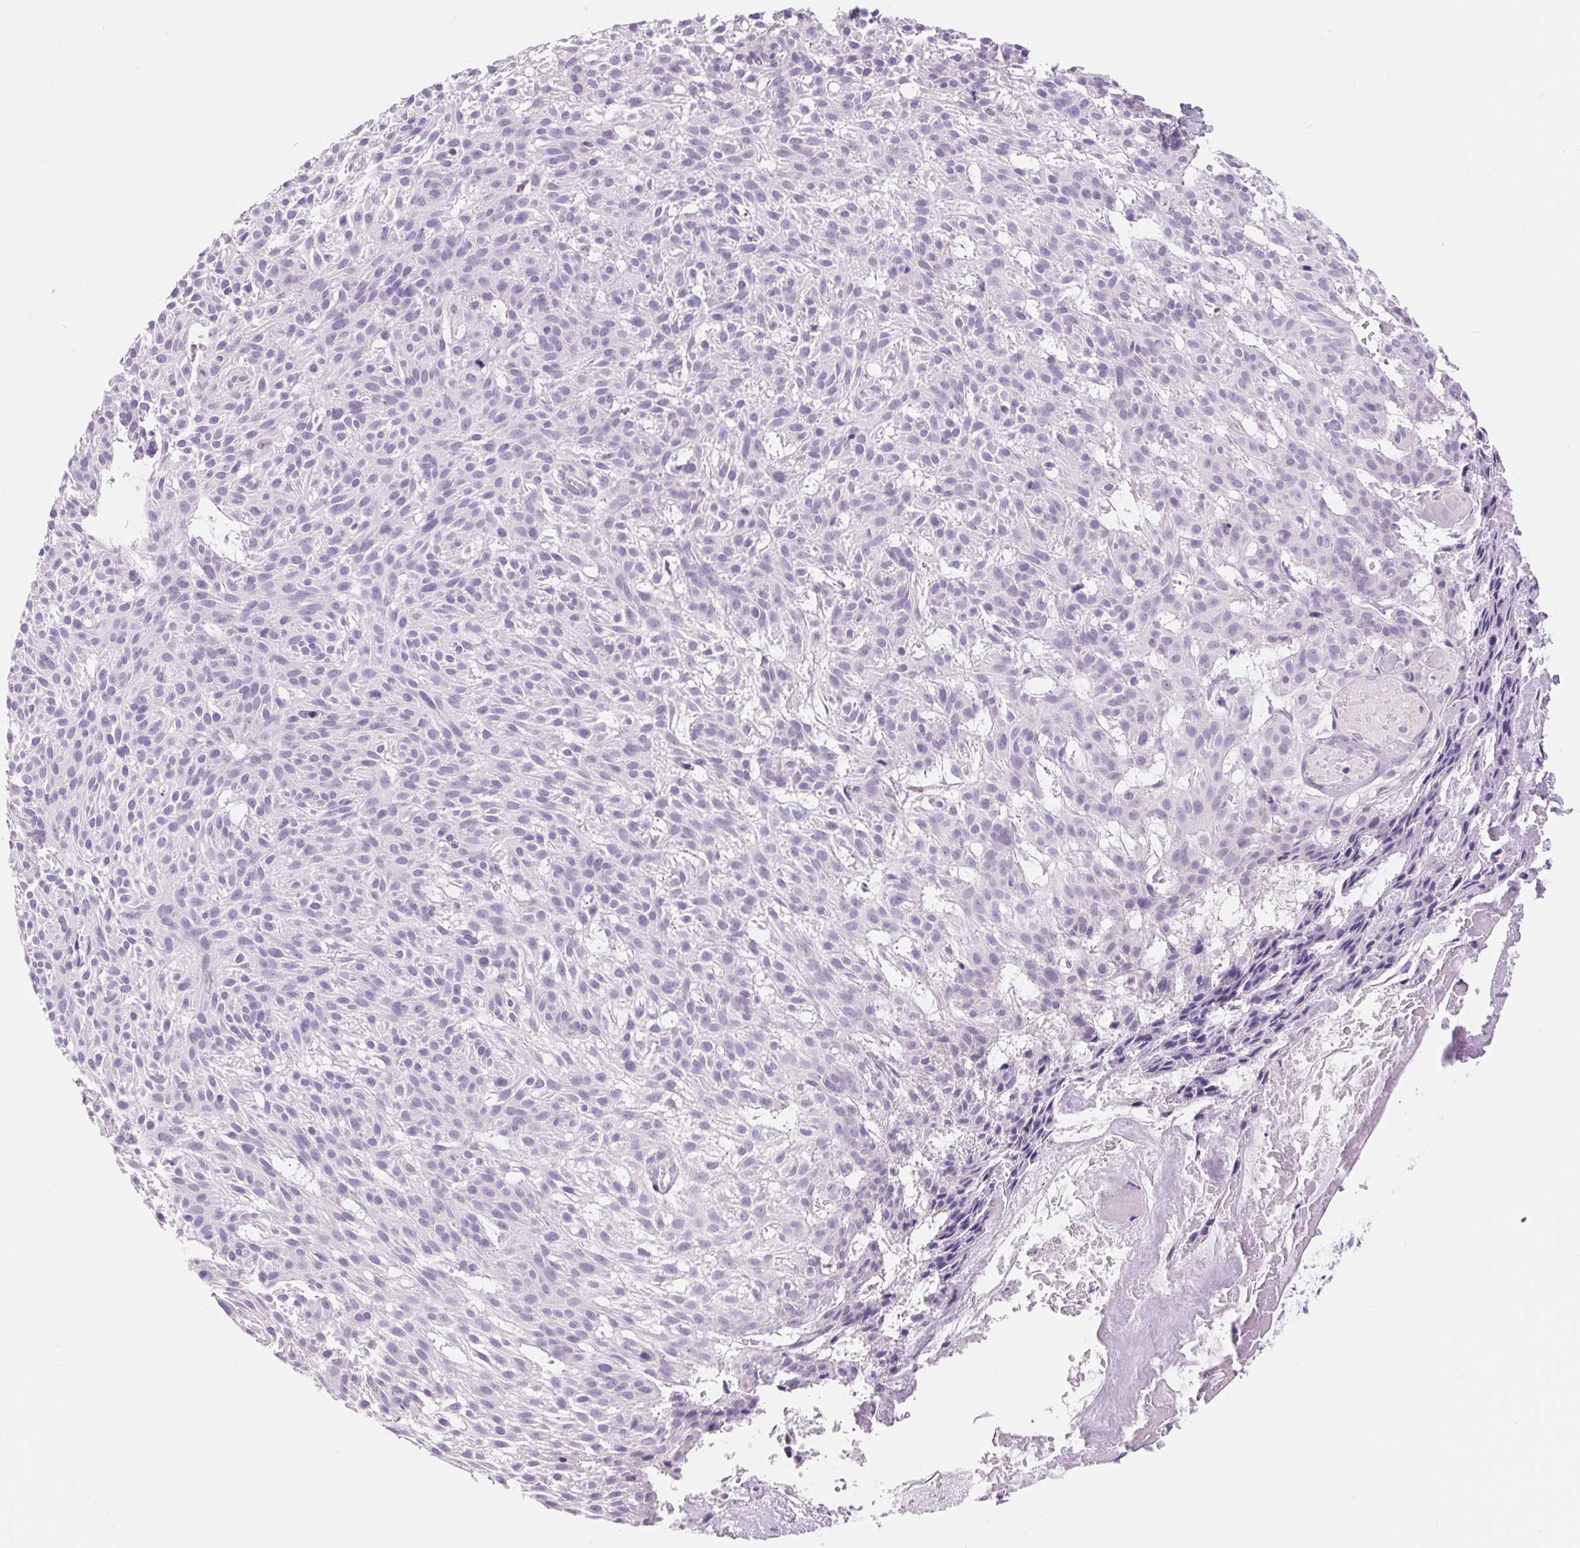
{"staining": {"intensity": "negative", "quantity": "none", "location": "none"}, "tissue": "skin cancer", "cell_type": "Tumor cells", "image_type": "cancer", "snomed": [{"axis": "morphology", "description": "Basal cell carcinoma"}, {"axis": "topography", "description": "Skin"}], "caption": "Tumor cells show no significant protein positivity in skin cancer (basal cell carcinoma).", "gene": "ASGR2", "patient": {"sex": "female", "age": 78}}